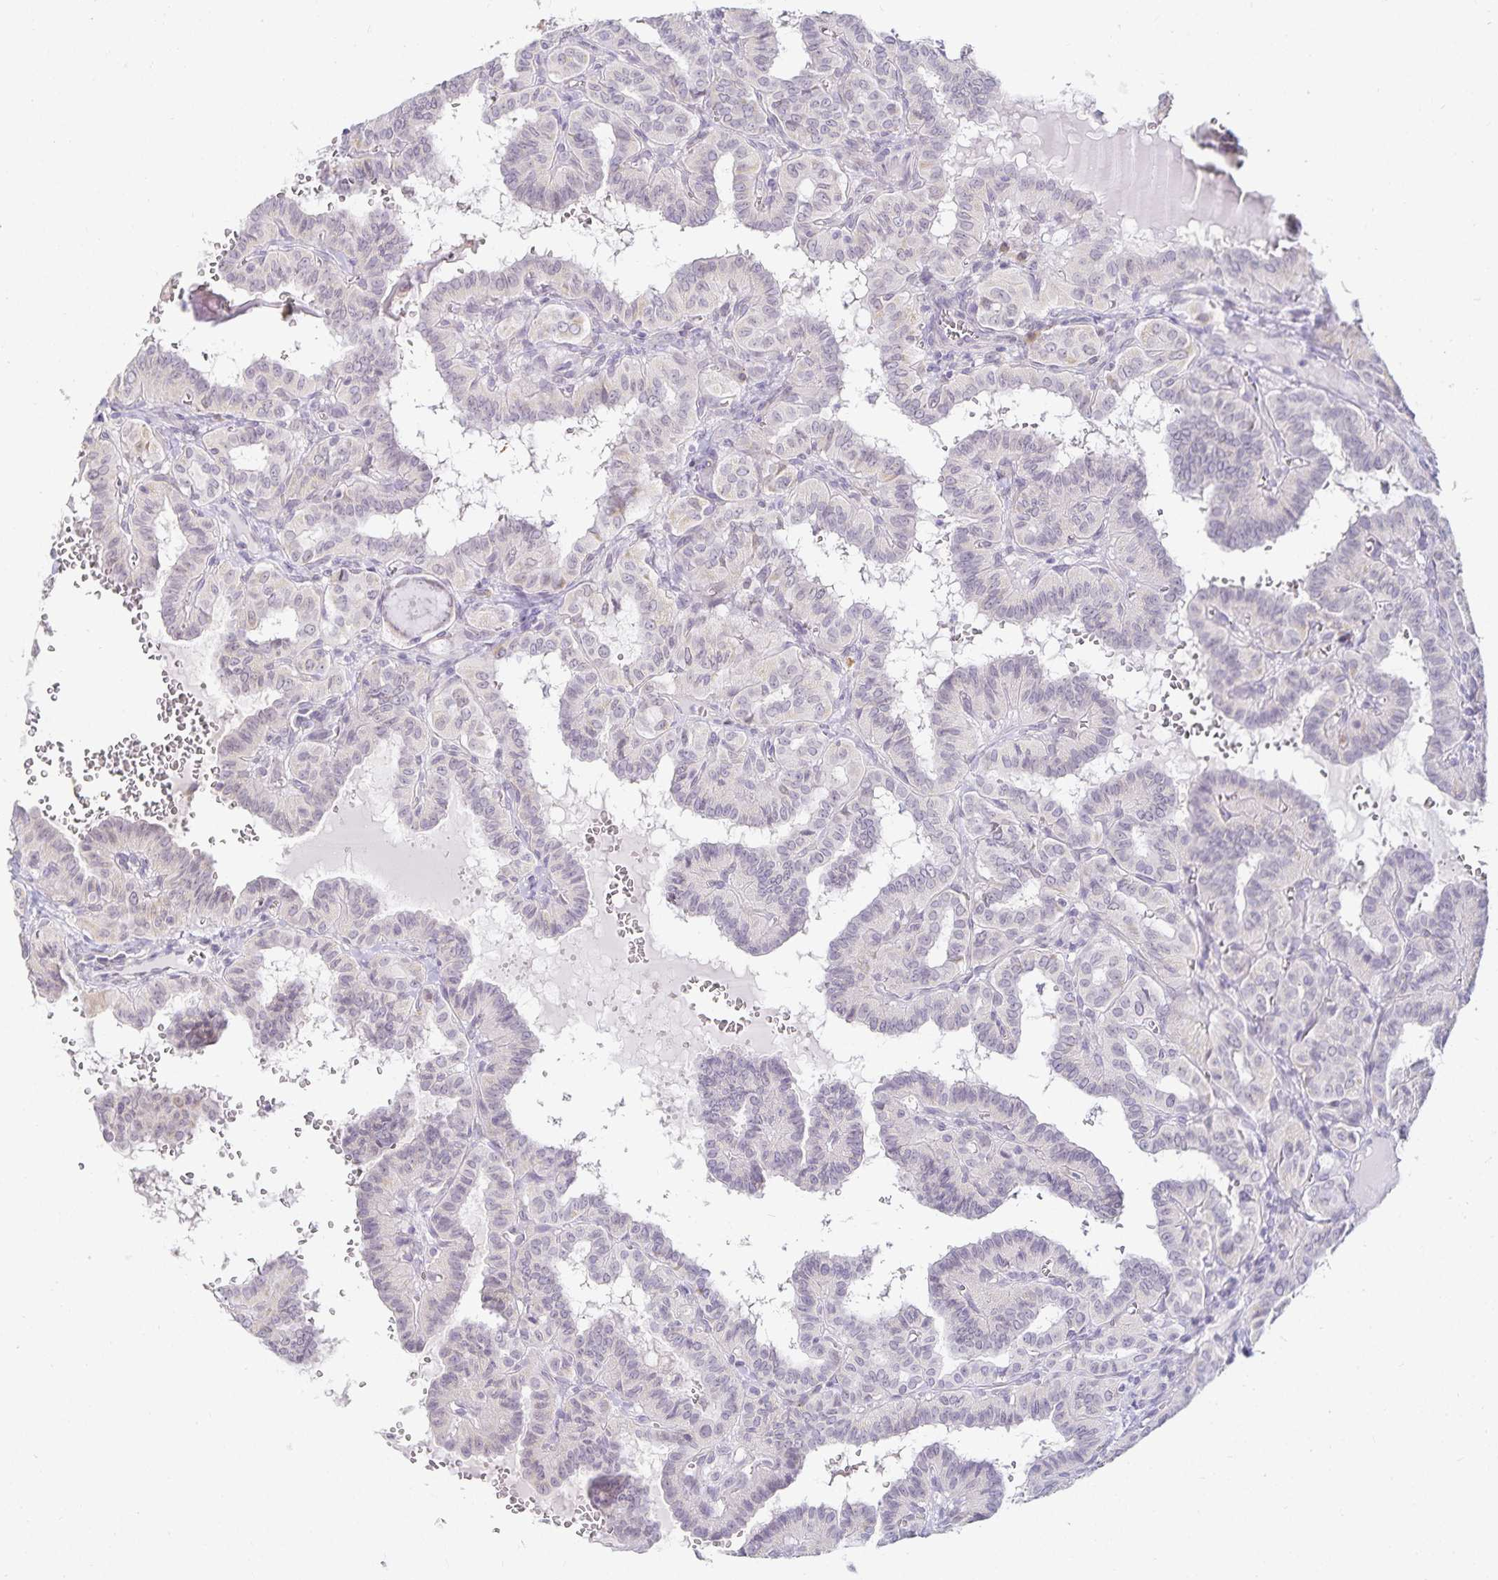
{"staining": {"intensity": "negative", "quantity": "none", "location": "none"}, "tissue": "thyroid cancer", "cell_type": "Tumor cells", "image_type": "cancer", "snomed": [{"axis": "morphology", "description": "Papillary adenocarcinoma, NOS"}, {"axis": "topography", "description": "Thyroid gland"}], "caption": "Thyroid cancer (papillary adenocarcinoma) stained for a protein using IHC exhibits no positivity tumor cells.", "gene": "GP2", "patient": {"sex": "female", "age": 21}}